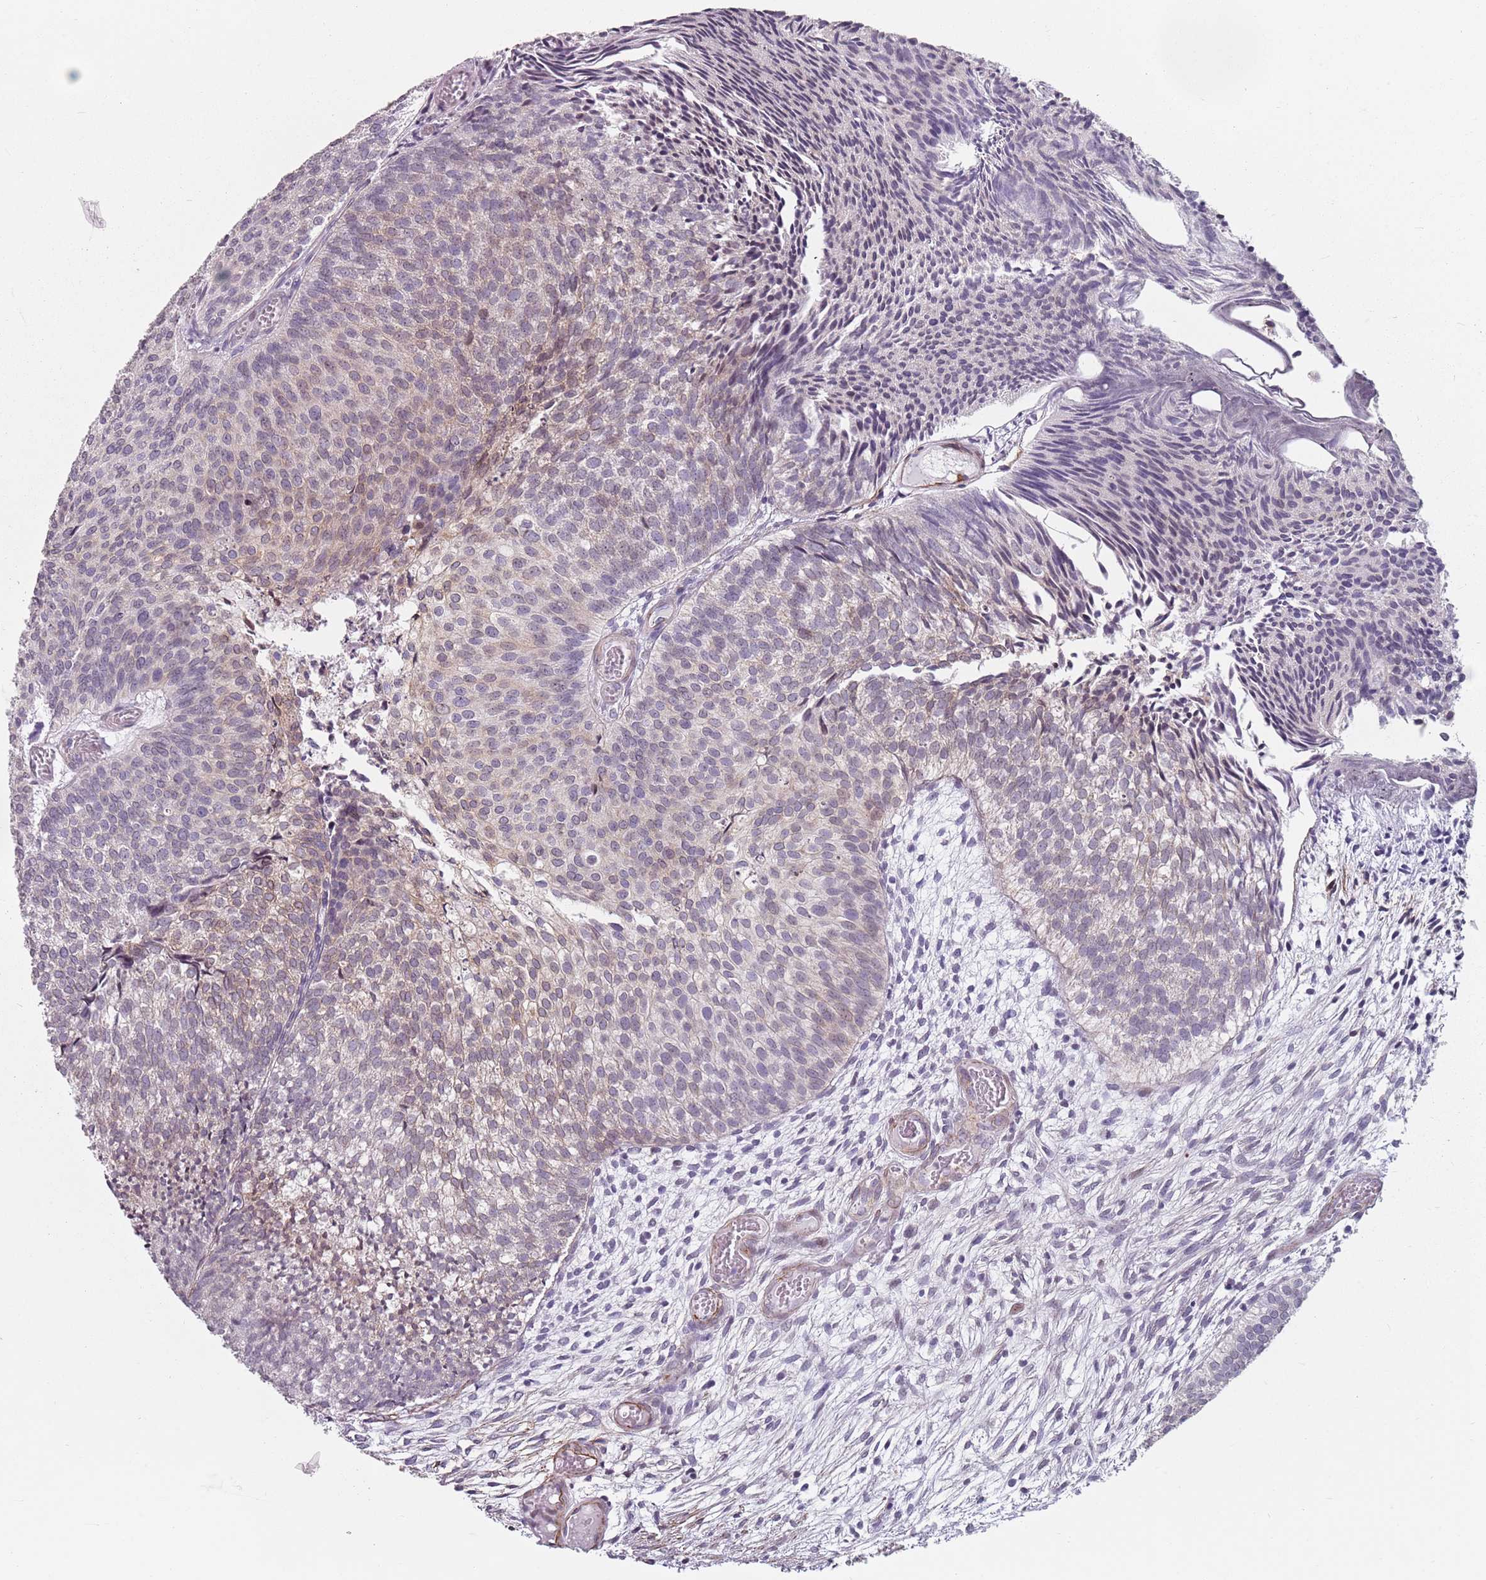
{"staining": {"intensity": "weak", "quantity": "<25%", "location": "cytoplasmic/membranous"}, "tissue": "urothelial cancer", "cell_type": "Tumor cells", "image_type": "cancer", "snomed": [{"axis": "morphology", "description": "Urothelial carcinoma, Low grade"}, {"axis": "topography", "description": "Urinary bladder"}], "caption": "High power microscopy photomicrograph of an IHC histopathology image of urothelial cancer, revealing no significant positivity in tumor cells.", "gene": "TMC4", "patient": {"sex": "male", "age": 84}}